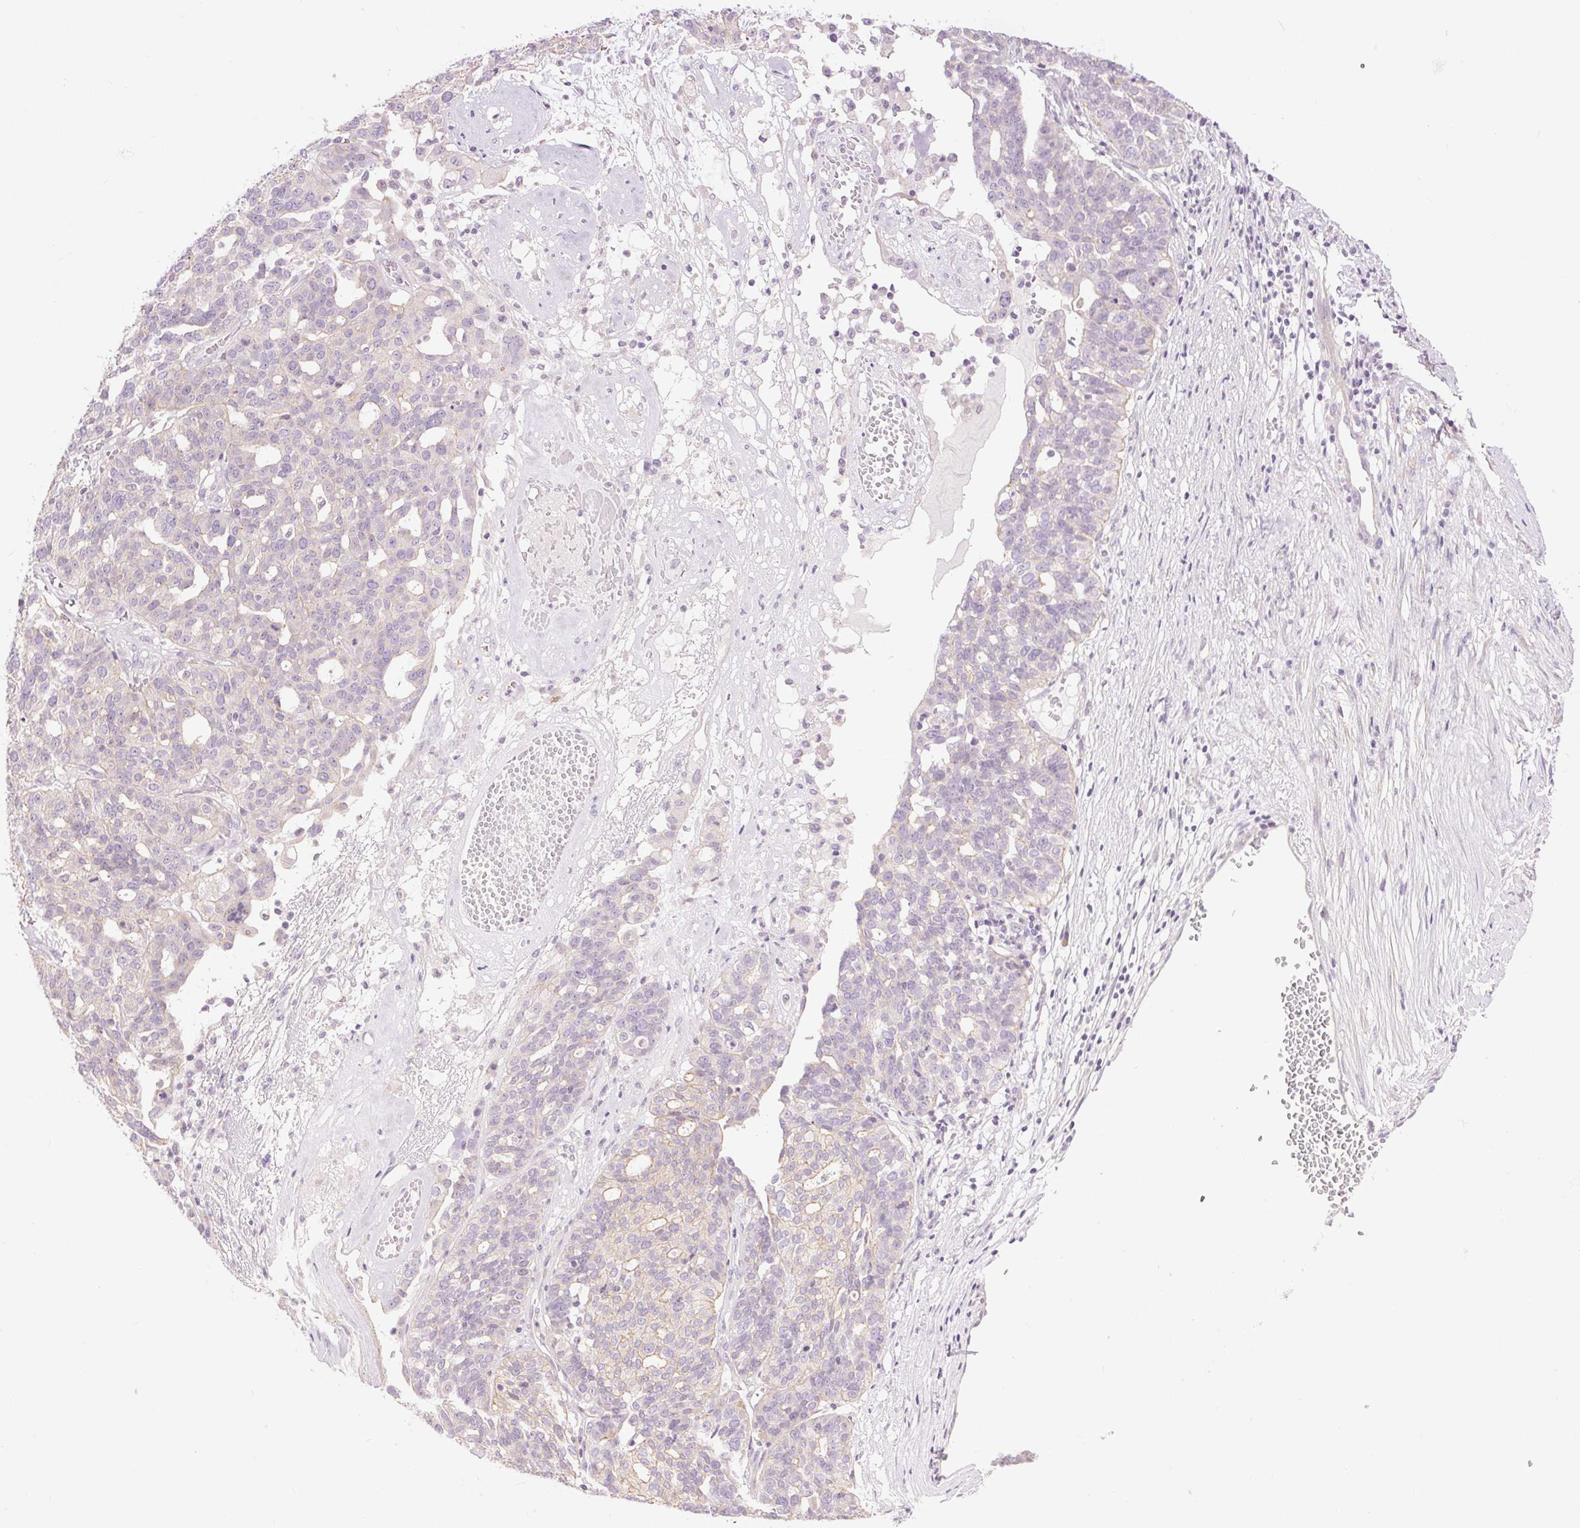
{"staining": {"intensity": "negative", "quantity": "none", "location": "none"}, "tissue": "ovarian cancer", "cell_type": "Tumor cells", "image_type": "cancer", "snomed": [{"axis": "morphology", "description": "Cystadenocarcinoma, serous, NOS"}, {"axis": "topography", "description": "Ovary"}], "caption": "This is an immunohistochemistry micrograph of human ovarian cancer (serous cystadenocarcinoma). There is no staining in tumor cells.", "gene": "CTNNA3", "patient": {"sex": "female", "age": 59}}